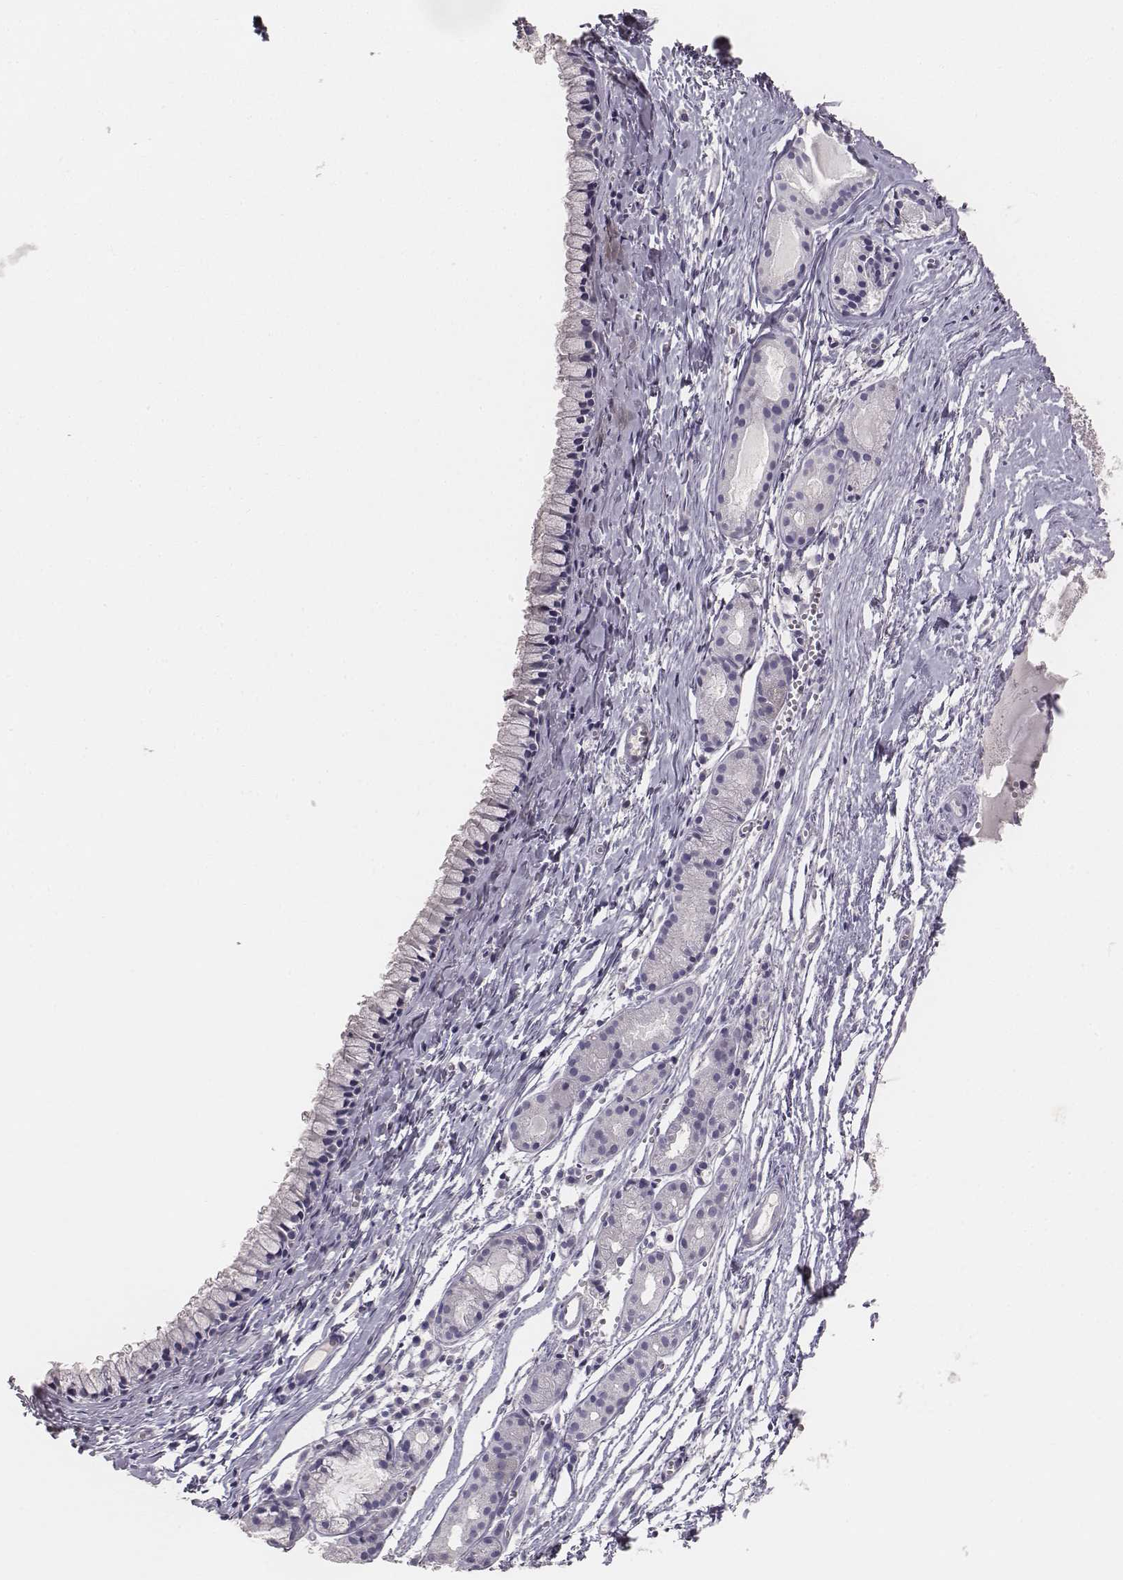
{"staining": {"intensity": "negative", "quantity": "none", "location": "none"}, "tissue": "nasopharynx", "cell_type": "Respiratory epithelial cells", "image_type": "normal", "snomed": [{"axis": "morphology", "description": "Normal tissue, NOS"}, {"axis": "topography", "description": "Nasopharynx"}], "caption": "The immunohistochemistry histopathology image has no significant staining in respiratory epithelial cells of nasopharynx.", "gene": "MYH6", "patient": {"sex": "male", "age": 83}}